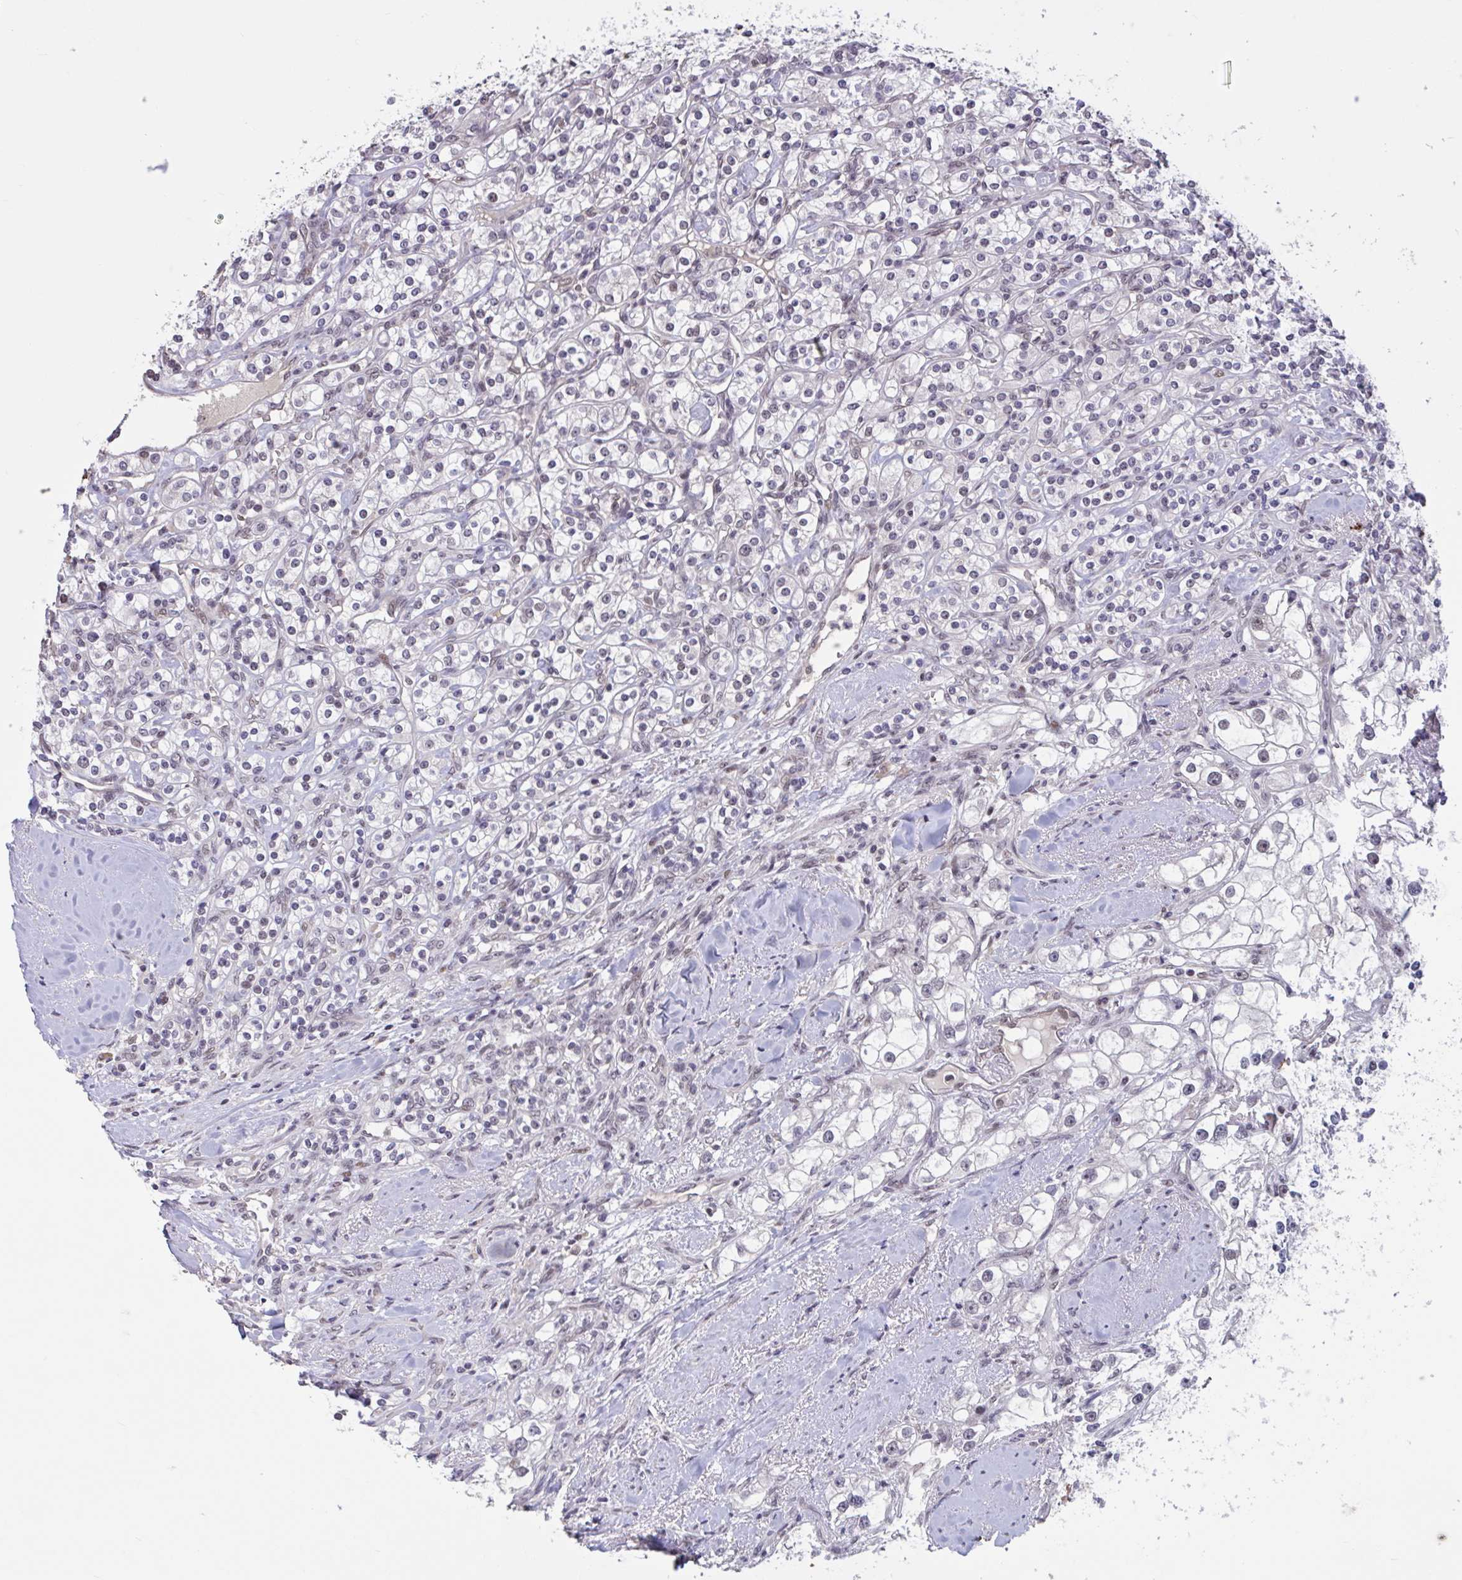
{"staining": {"intensity": "negative", "quantity": "none", "location": "none"}, "tissue": "renal cancer", "cell_type": "Tumor cells", "image_type": "cancer", "snomed": [{"axis": "morphology", "description": "Adenocarcinoma, NOS"}, {"axis": "topography", "description": "Kidney"}], "caption": "Renal cancer was stained to show a protein in brown. There is no significant staining in tumor cells.", "gene": "ZNF414", "patient": {"sex": "male", "age": 77}}